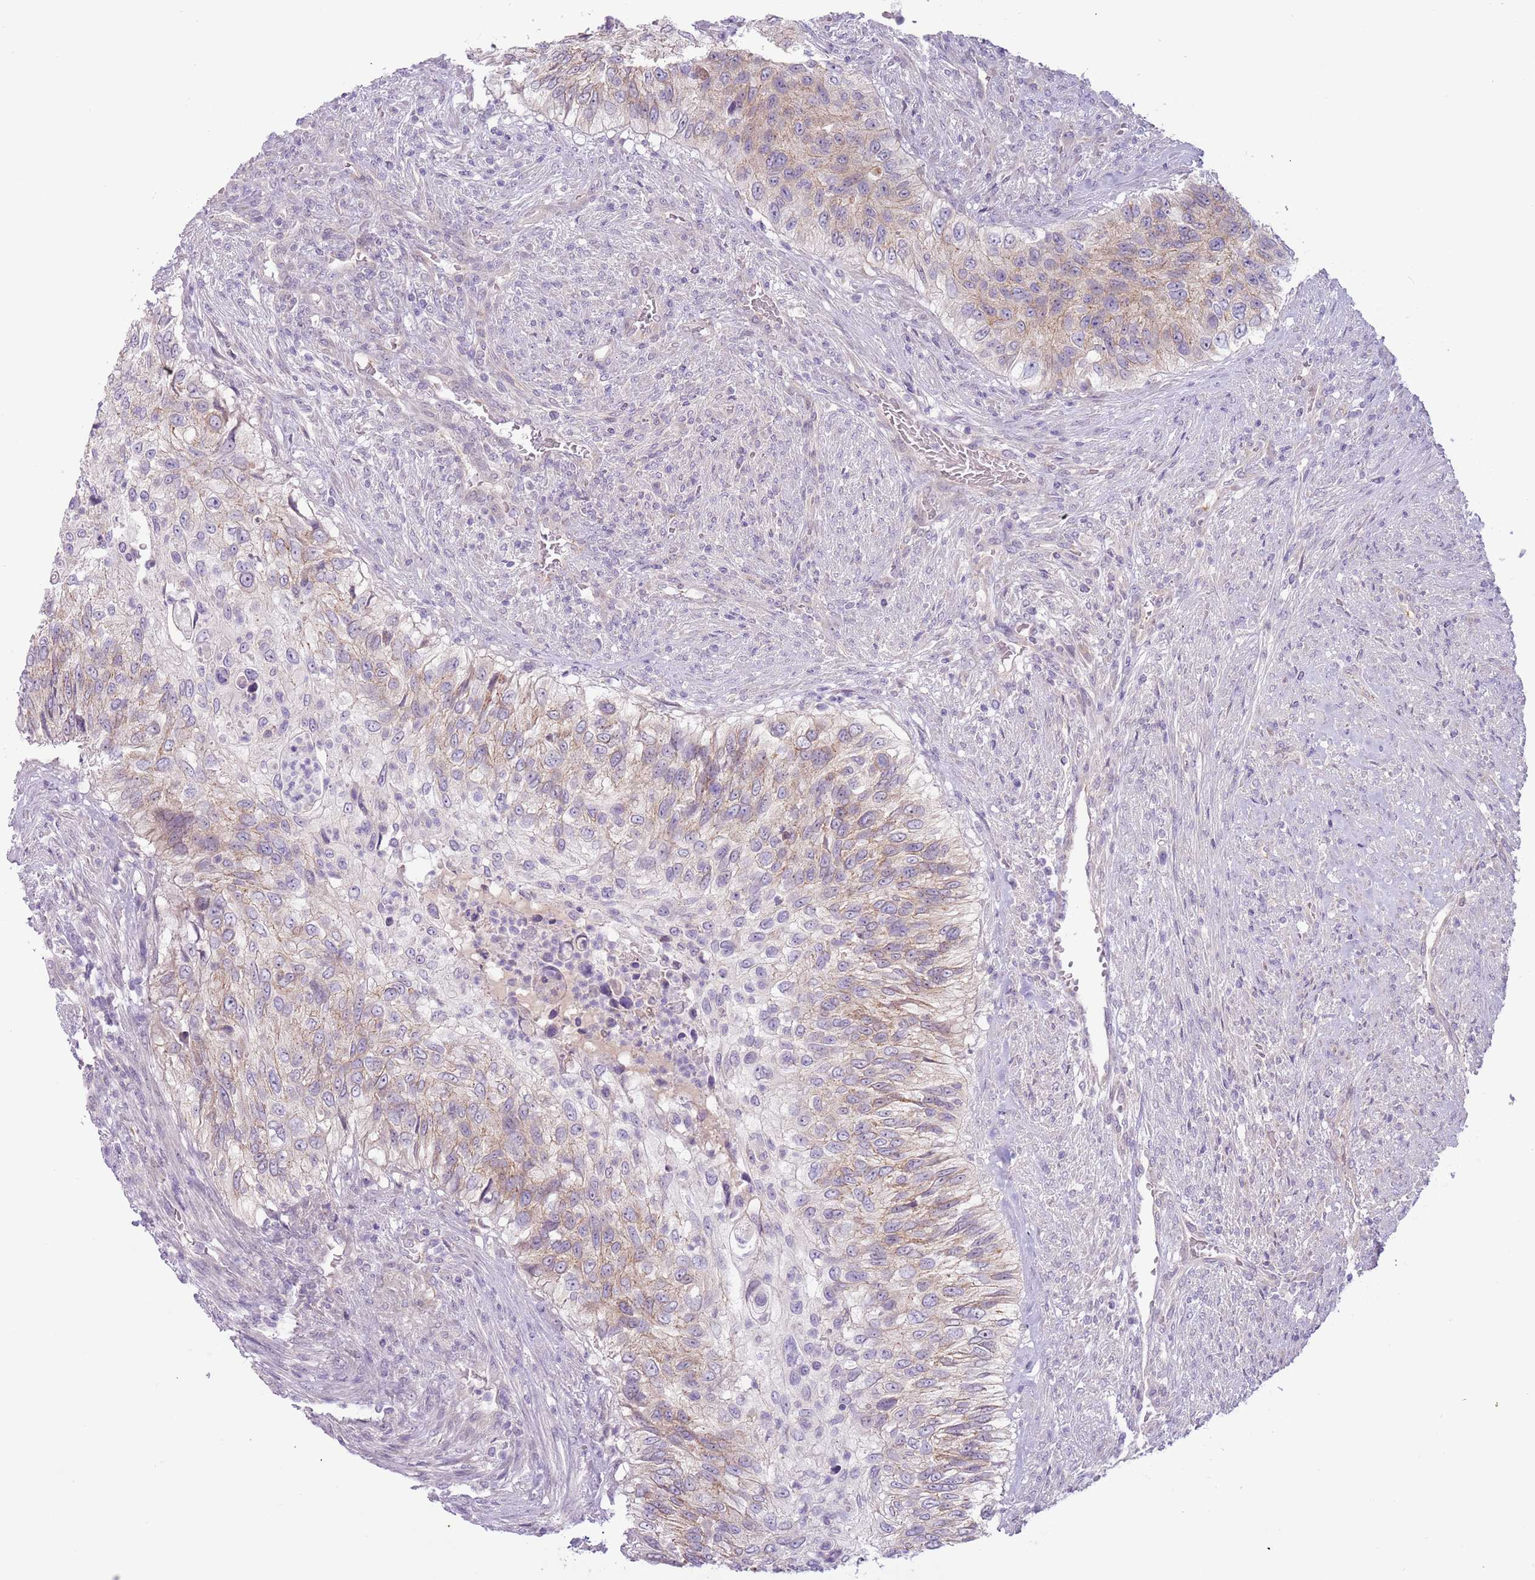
{"staining": {"intensity": "weak", "quantity": "25%-75%", "location": "cytoplasmic/membranous"}, "tissue": "urothelial cancer", "cell_type": "Tumor cells", "image_type": "cancer", "snomed": [{"axis": "morphology", "description": "Urothelial carcinoma, High grade"}, {"axis": "topography", "description": "Urinary bladder"}], "caption": "Immunohistochemistry (IHC) (DAB (3,3'-diaminobenzidine)) staining of human urothelial cancer shows weak cytoplasmic/membranous protein expression in about 25%-75% of tumor cells. Nuclei are stained in blue.", "gene": "MRO", "patient": {"sex": "female", "age": 60}}